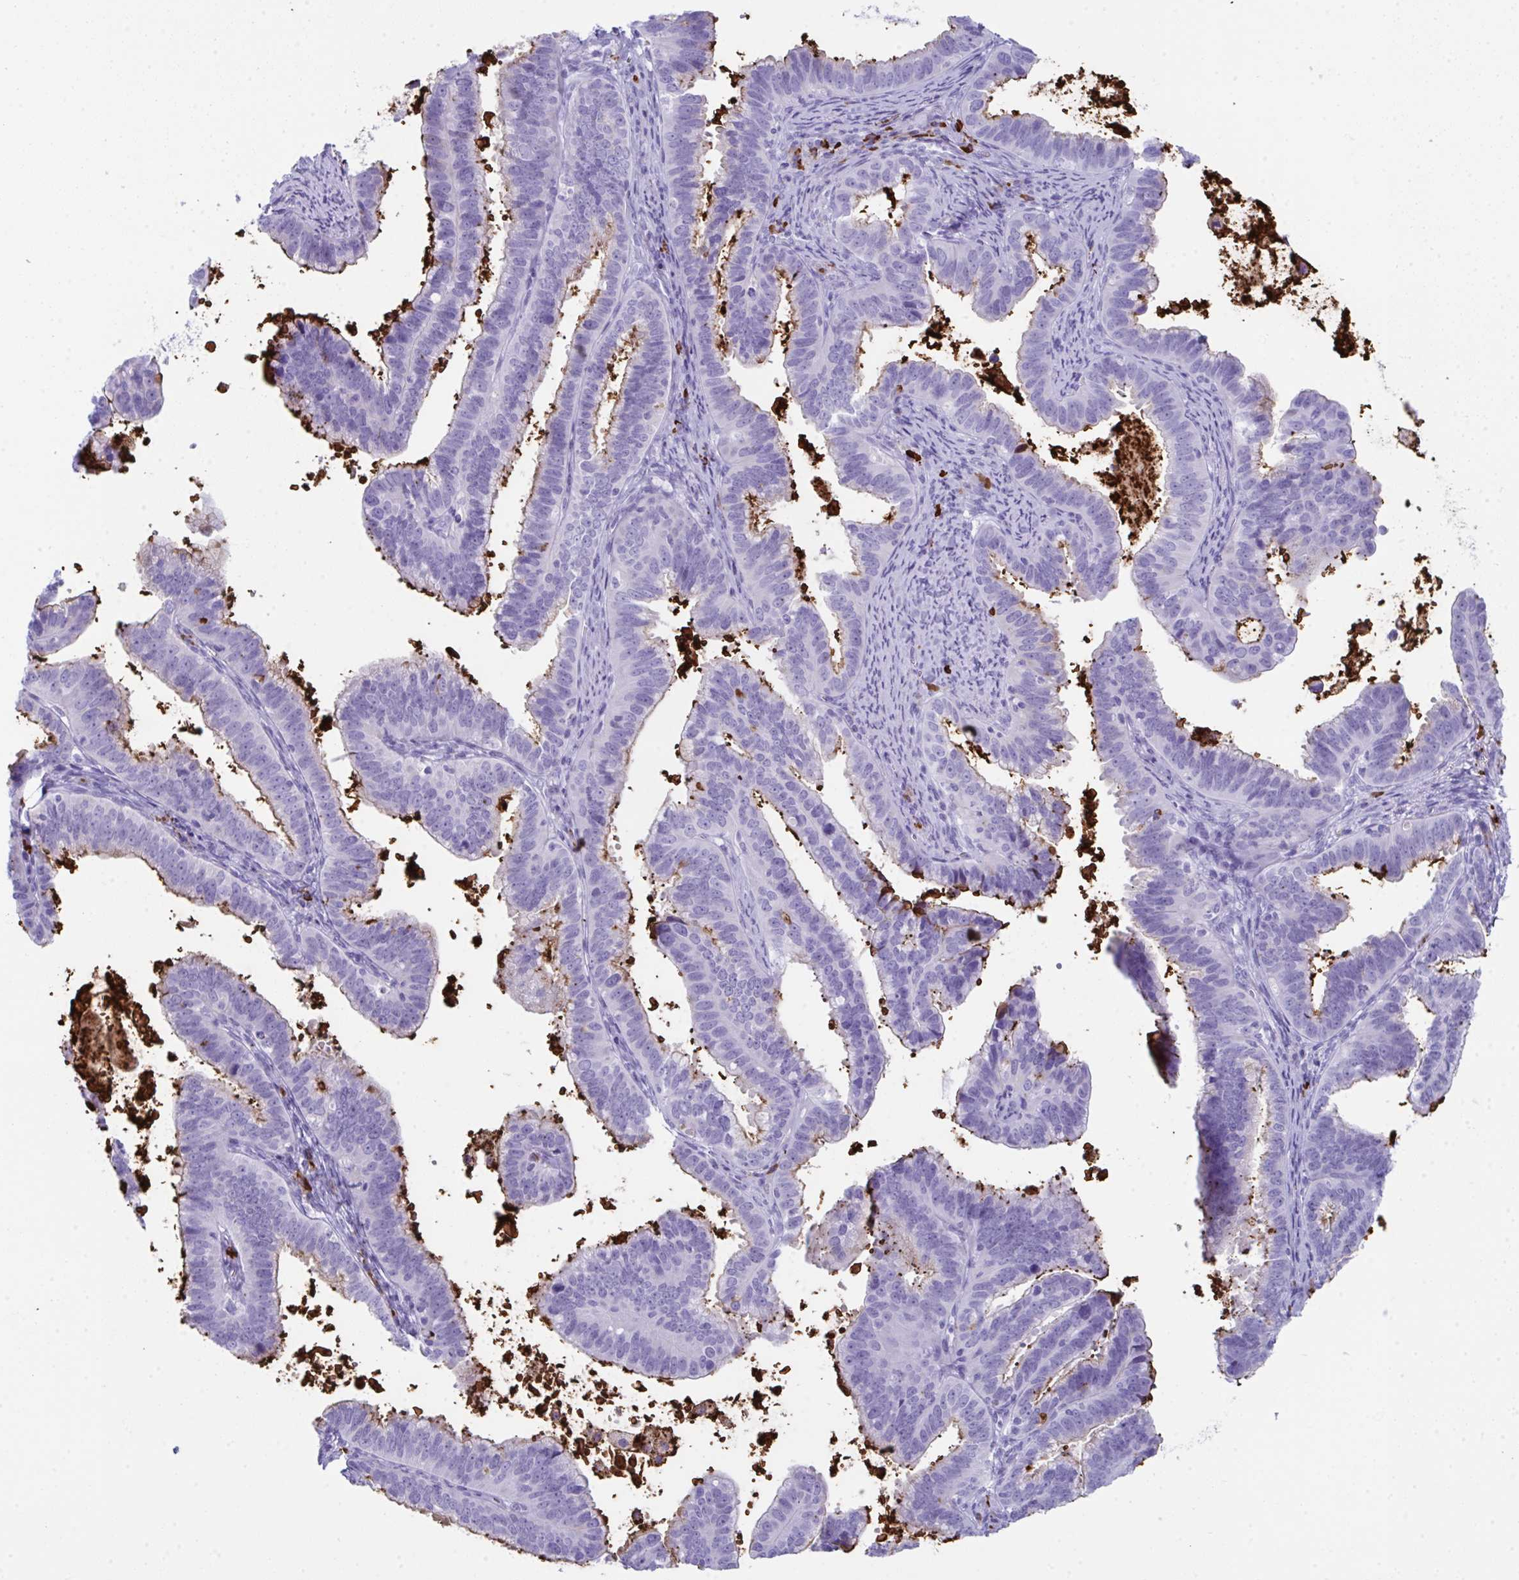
{"staining": {"intensity": "negative", "quantity": "none", "location": "none"}, "tissue": "cervical cancer", "cell_type": "Tumor cells", "image_type": "cancer", "snomed": [{"axis": "morphology", "description": "Adenocarcinoma, NOS"}, {"axis": "topography", "description": "Cervix"}], "caption": "The immunohistochemistry micrograph has no significant positivity in tumor cells of cervical adenocarcinoma tissue.", "gene": "JCHAIN", "patient": {"sex": "female", "age": 61}}